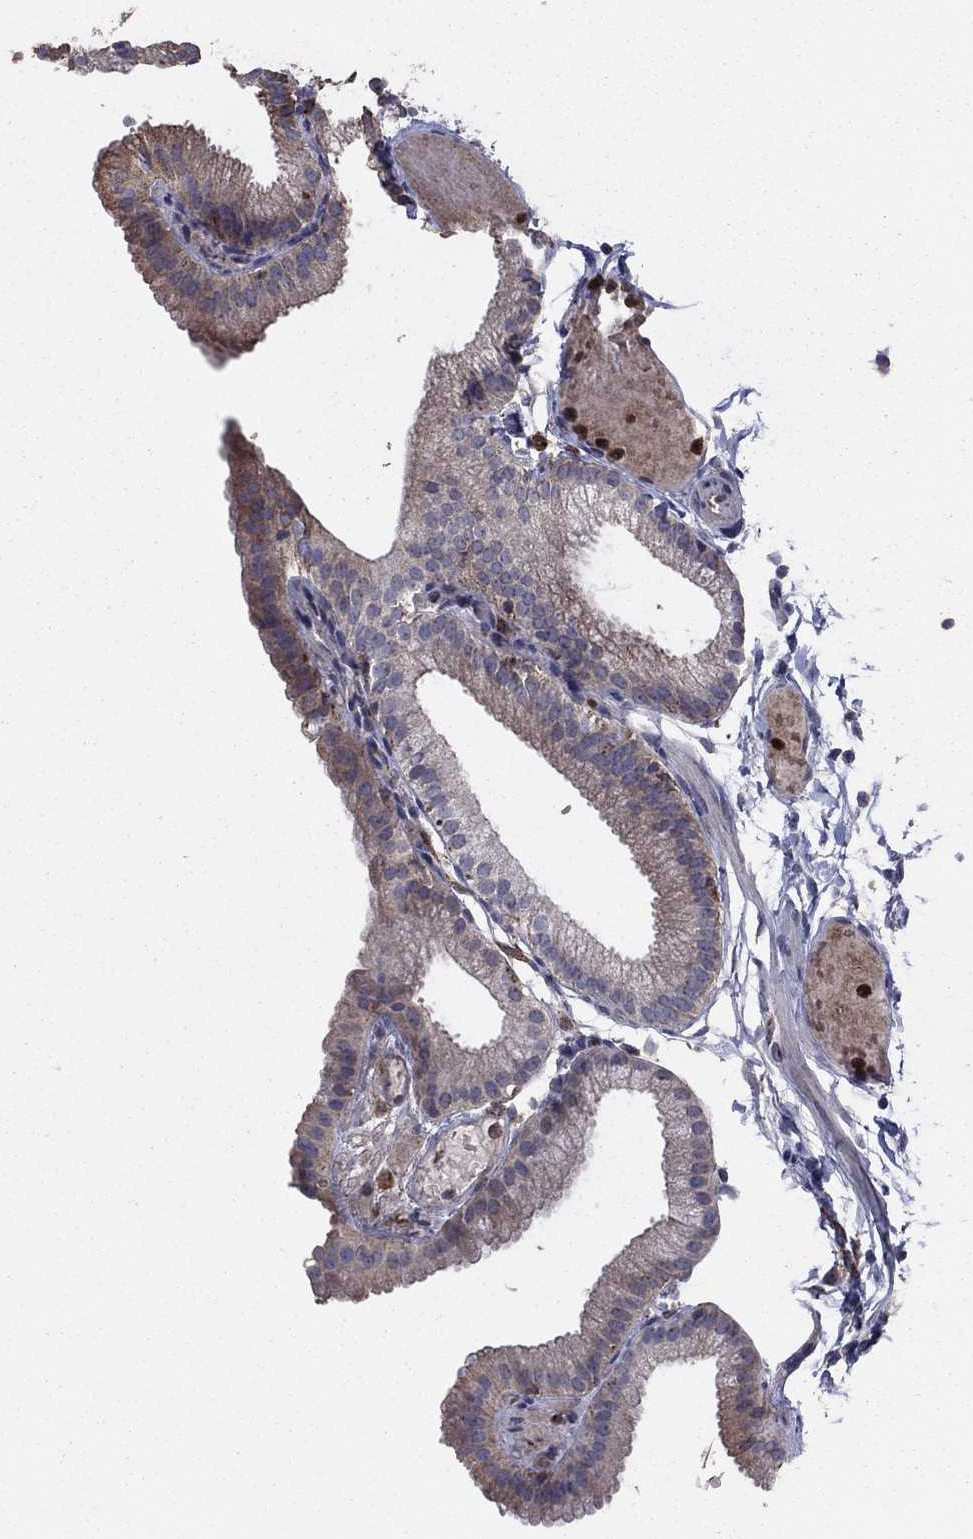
{"staining": {"intensity": "moderate", "quantity": "<25%", "location": "cytoplasmic/membranous"}, "tissue": "gallbladder", "cell_type": "Glandular cells", "image_type": "normal", "snomed": [{"axis": "morphology", "description": "Normal tissue, NOS"}, {"axis": "topography", "description": "Gallbladder"}], "caption": "Immunohistochemistry of benign human gallbladder exhibits low levels of moderate cytoplasmic/membranous expression in approximately <25% of glandular cells.", "gene": "MEA1", "patient": {"sex": "female", "age": 45}}